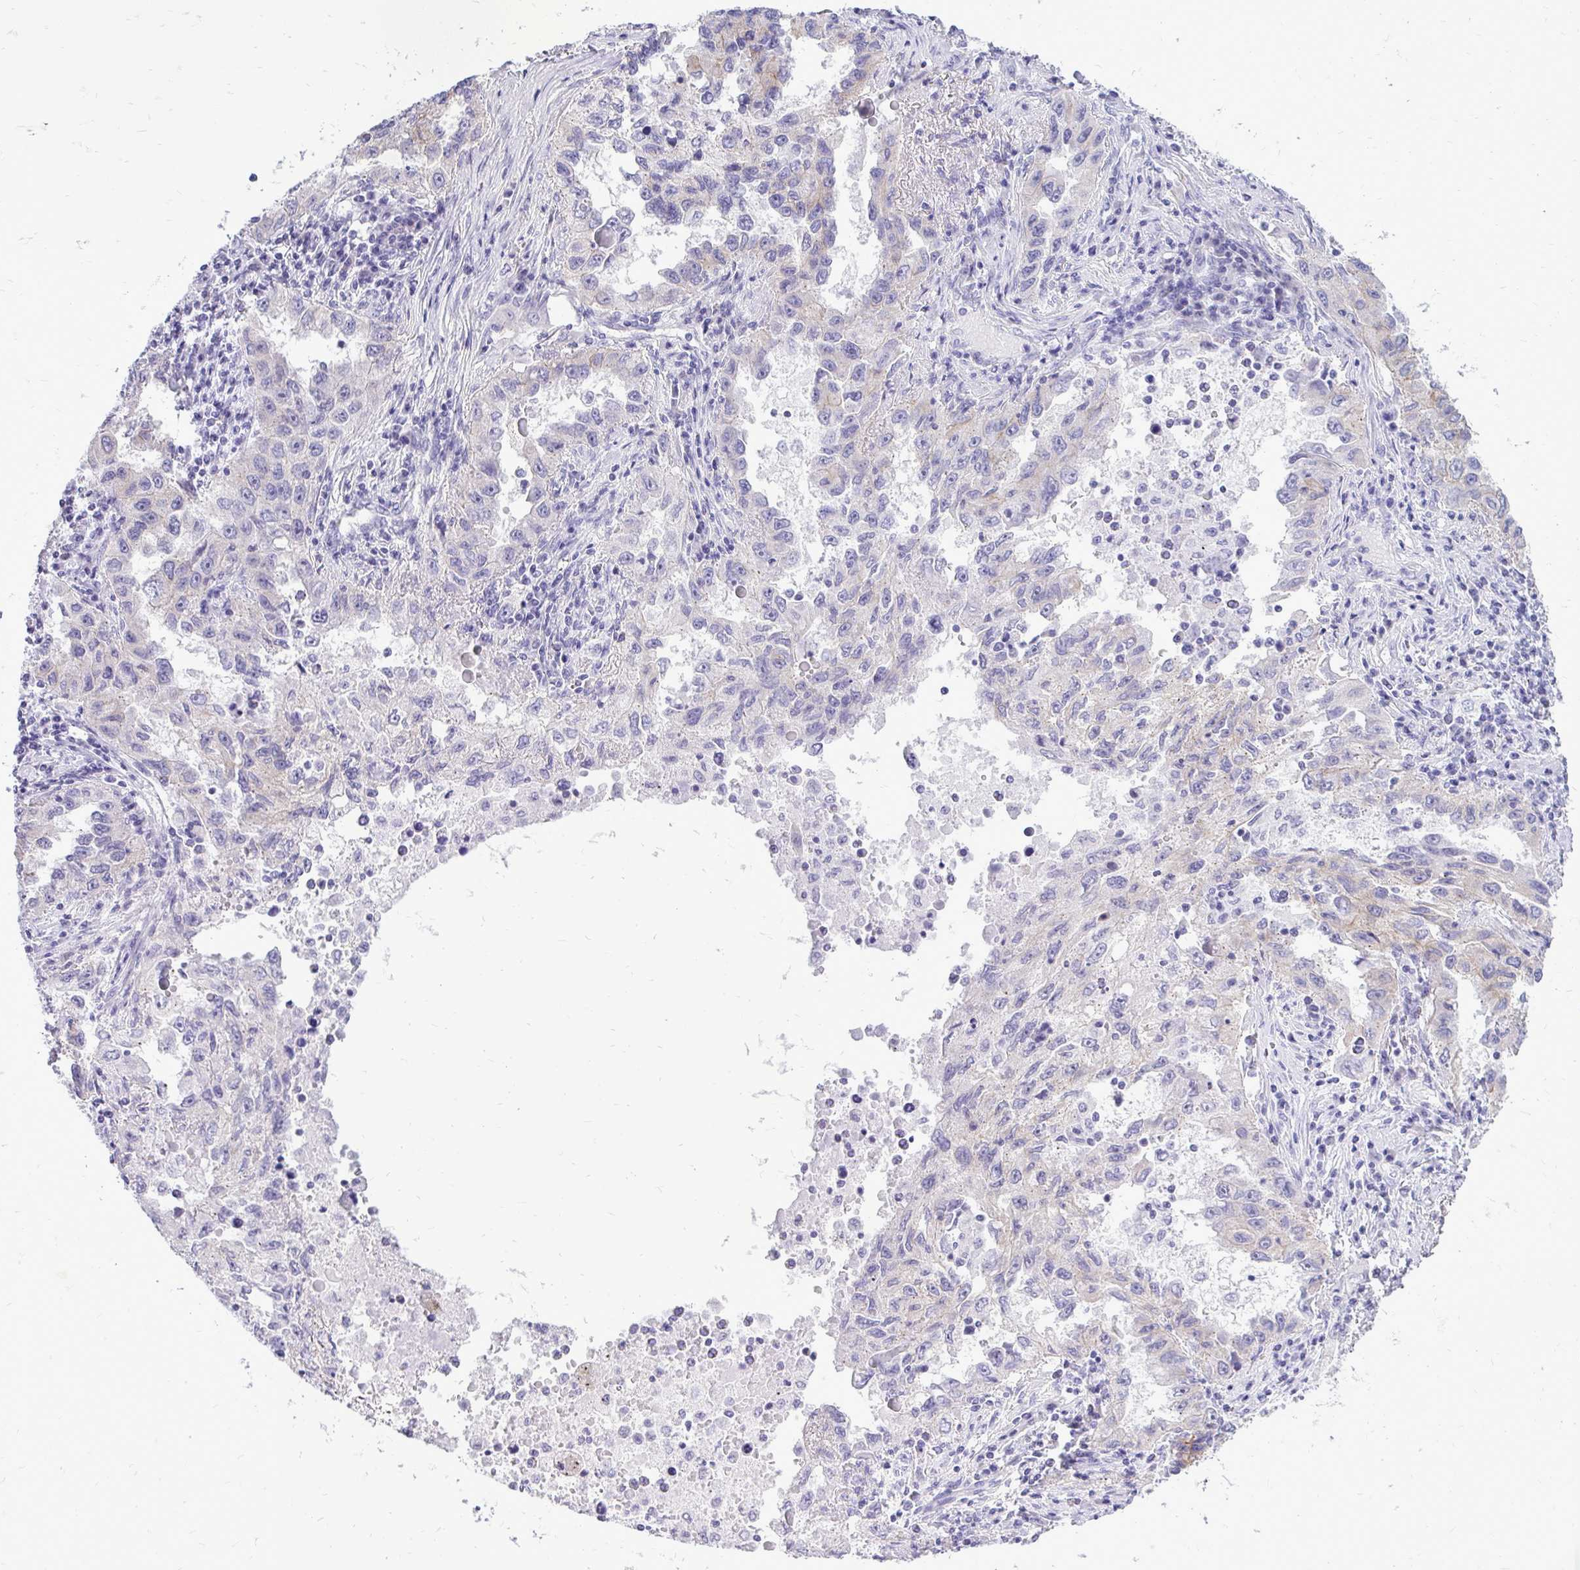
{"staining": {"intensity": "weak", "quantity": "<25%", "location": "cytoplasmic/membranous"}, "tissue": "lung cancer", "cell_type": "Tumor cells", "image_type": "cancer", "snomed": [{"axis": "morphology", "description": "Adenocarcinoma, NOS"}, {"axis": "topography", "description": "Lung"}], "caption": "The micrograph reveals no significant expression in tumor cells of lung adenocarcinoma.", "gene": "SPTBN2", "patient": {"sex": "female", "age": 73}}